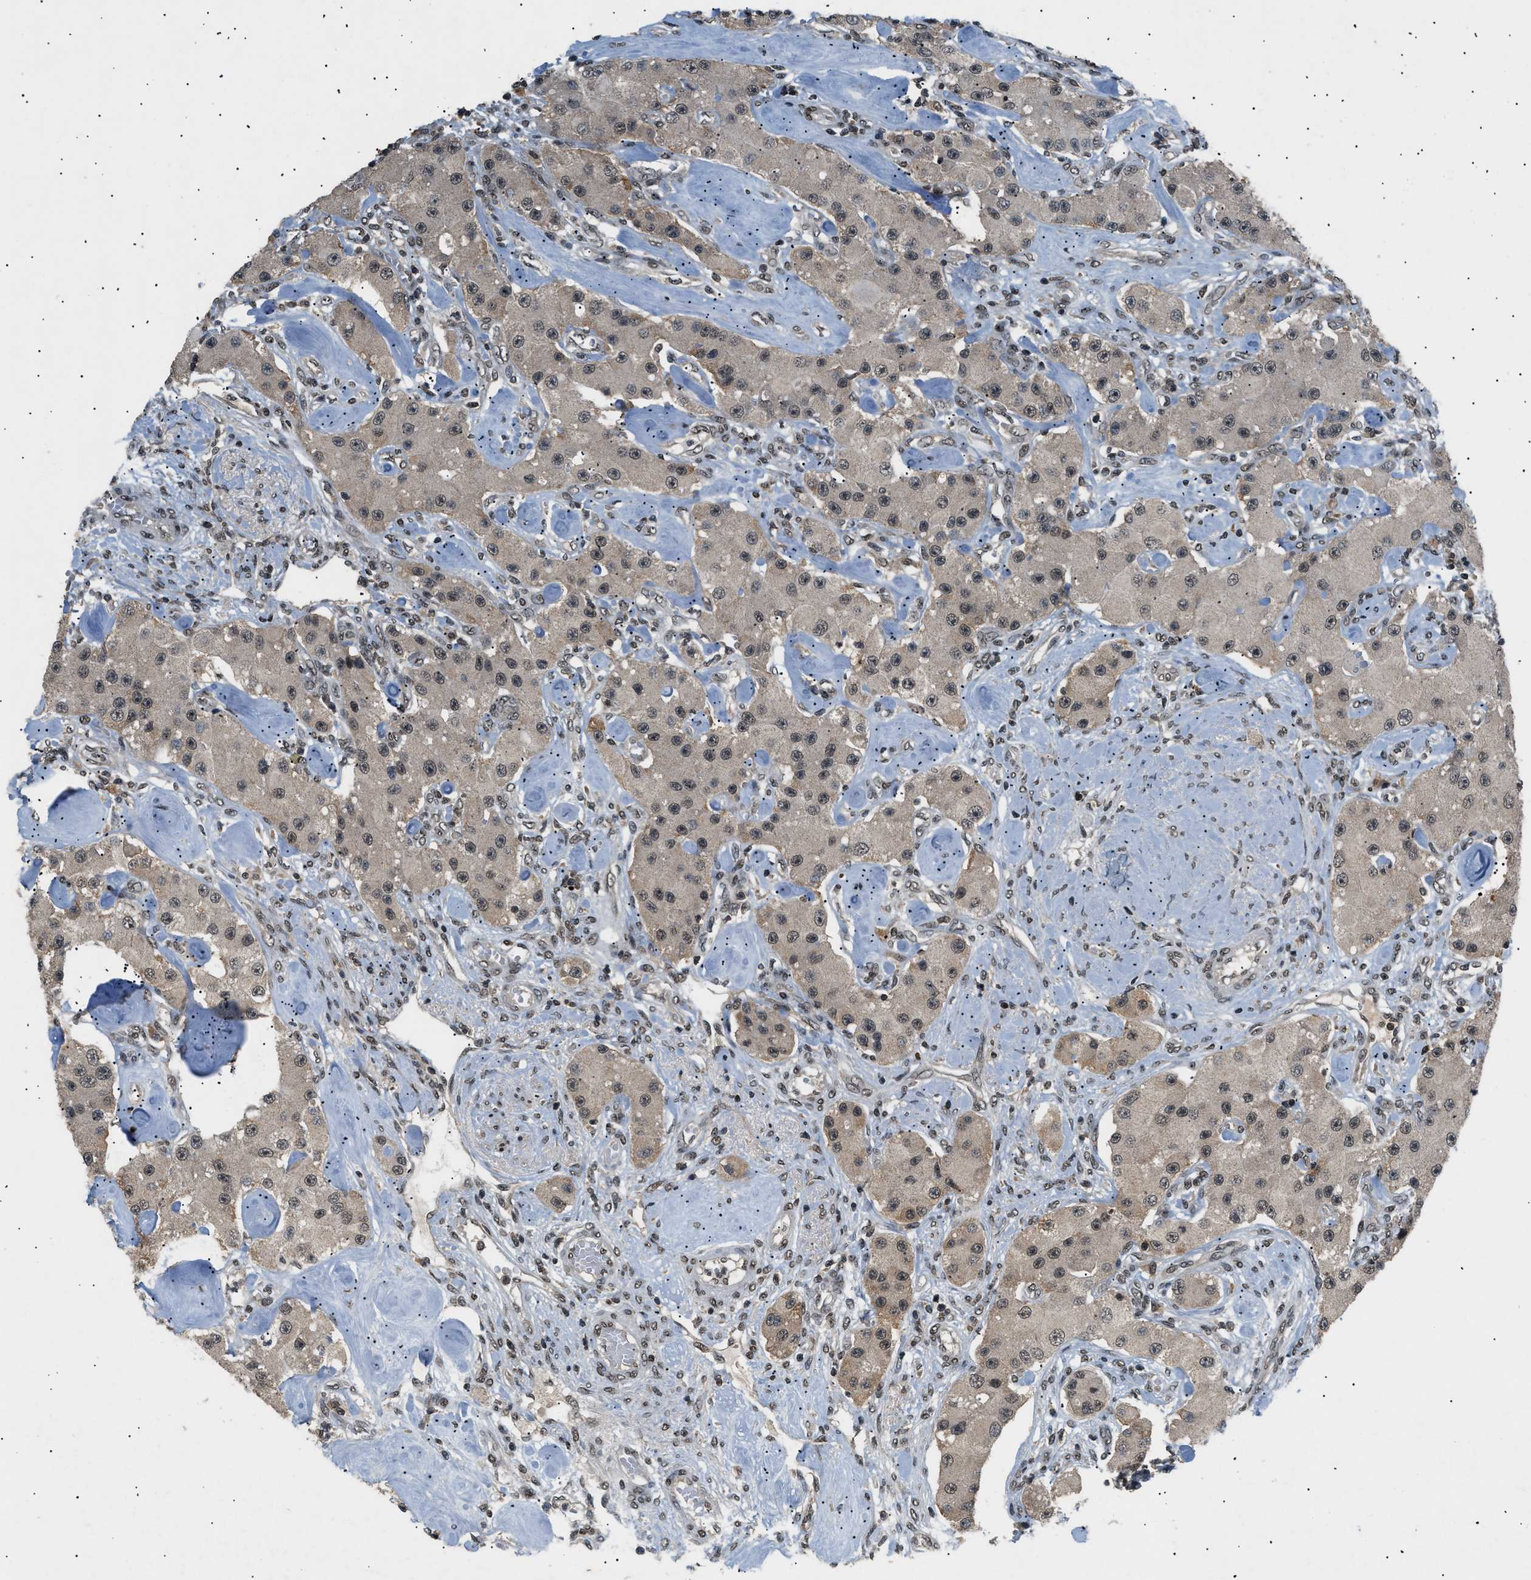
{"staining": {"intensity": "moderate", "quantity": ">75%", "location": "cytoplasmic/membranous,nuclear"}, "tissue": "carcinoid", "cell_type": "Tumor cells", "image_type": "cancer", "snomed": [{"axis": "morphology", "description": "Carcinoid, malignant, NOS"}, {"axis": "topography", "description": "Pancreas"}], "caption": "This photomicrograph reveals carcinoid (malignant) stained with immunohistochemistry (IHC) to label a protein in brown. The cytoplasmic/membranous and nuclear of tumor cells show moderate positivity for the protein. Nuclei are counter-stained blue.", "gene": "RBM5", "patient": {"sex": "male", "age": 41}}